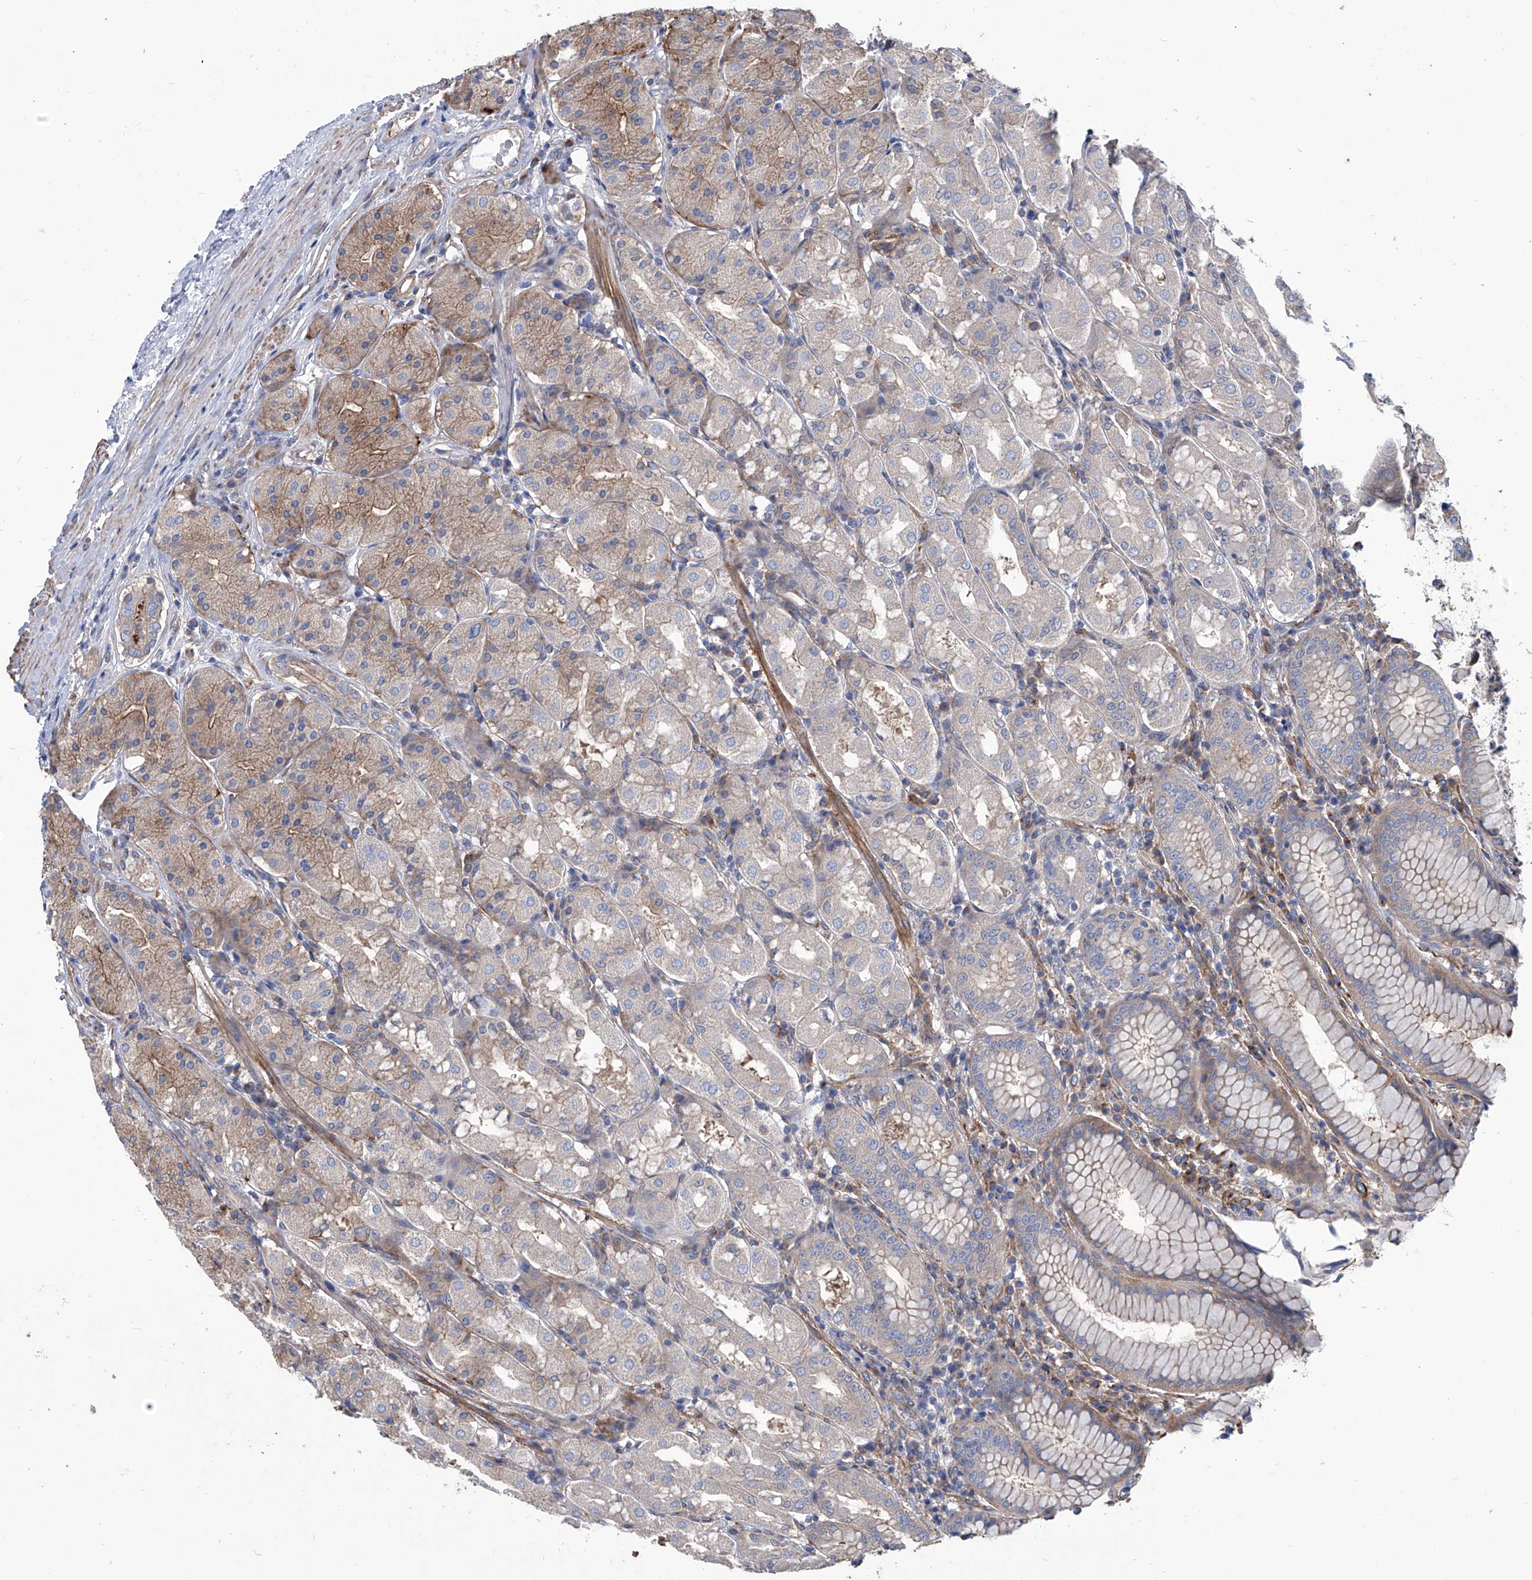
{"staining": {"intensity": "moderate", "quantity": "<25%", "location": "cytoplasmic/membranous"}, "tissue": "stomach", "cell_type": "Glandular cells", "image_type": "normal", "snomed": [{"axis": "morphology", "description": "Normal tissue, NOS"}, {"axis": "topography", "description": "Stomach"}, {"axis": "topography", "description": "Stomach, lower"}], "caption": "This is a histology image of immunohistochemistry staining of benign stomach, which shows moderate expression in the cytoplasmic/membranous of glandular cells.", "gene": "SMS", "patient": {"sex": "female", "age": 56}}